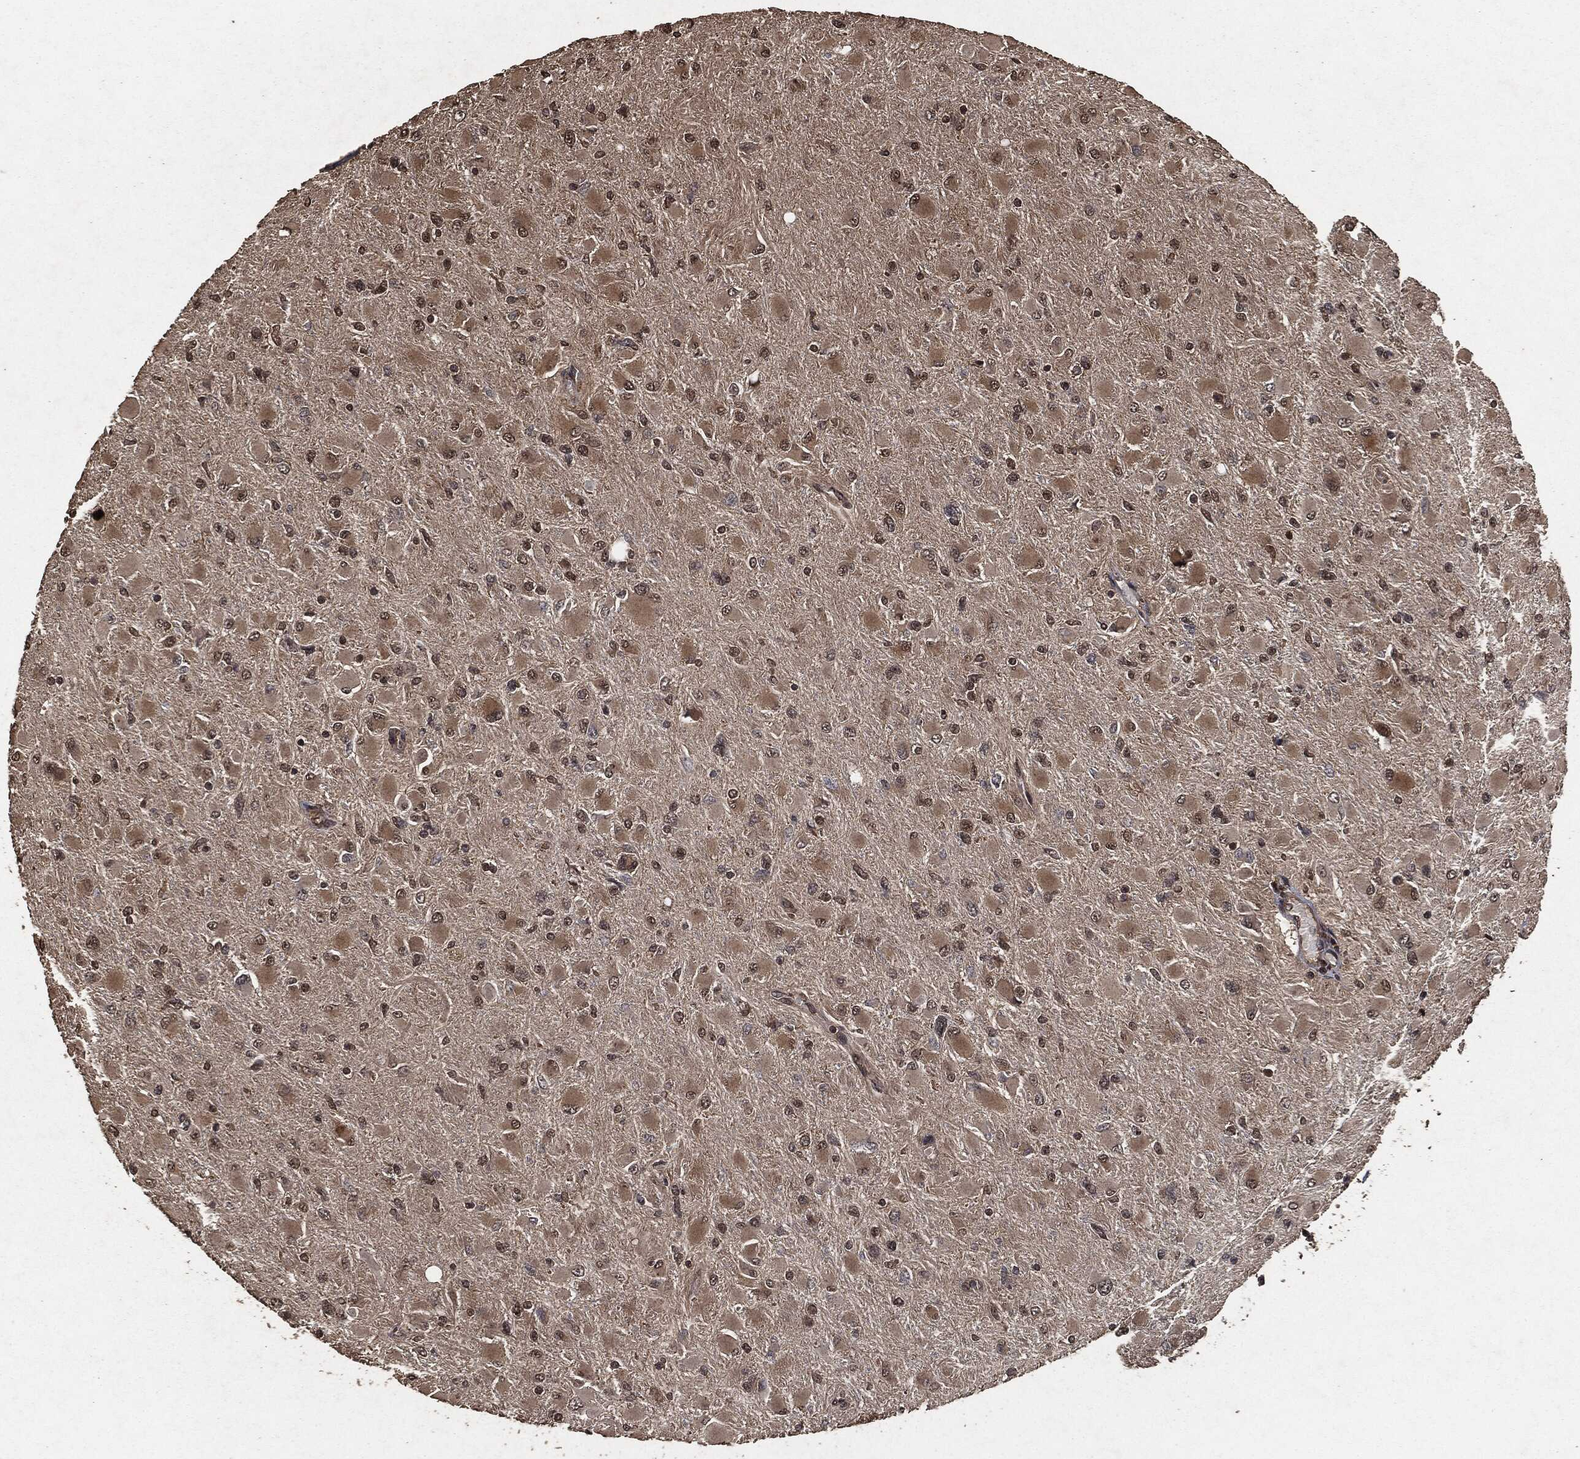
{"staining": {"intensity": "moderate", "quantity": ">75%", "location": "cytoplasmic/membranous"}, "tissue": "glioma", "cell_type": "Tumor cells", "image_type": "cancer", "snomed": [{"axis": "morphology", "description": "Glioma, malignant, High grade"}, {"axis": "topography", "description": "Cerebral cortex"}], "caption": "Moderate cytoplasmic/membranous positivity is seen in about >75% of tumor cells in glioma. (DAB (3,3'-diaminobenzidine) IHC, brown staining for protein, blue staining for nuclei).", "gene": "AKT1S1", "patient": {"sex": "female", "age": 36}}